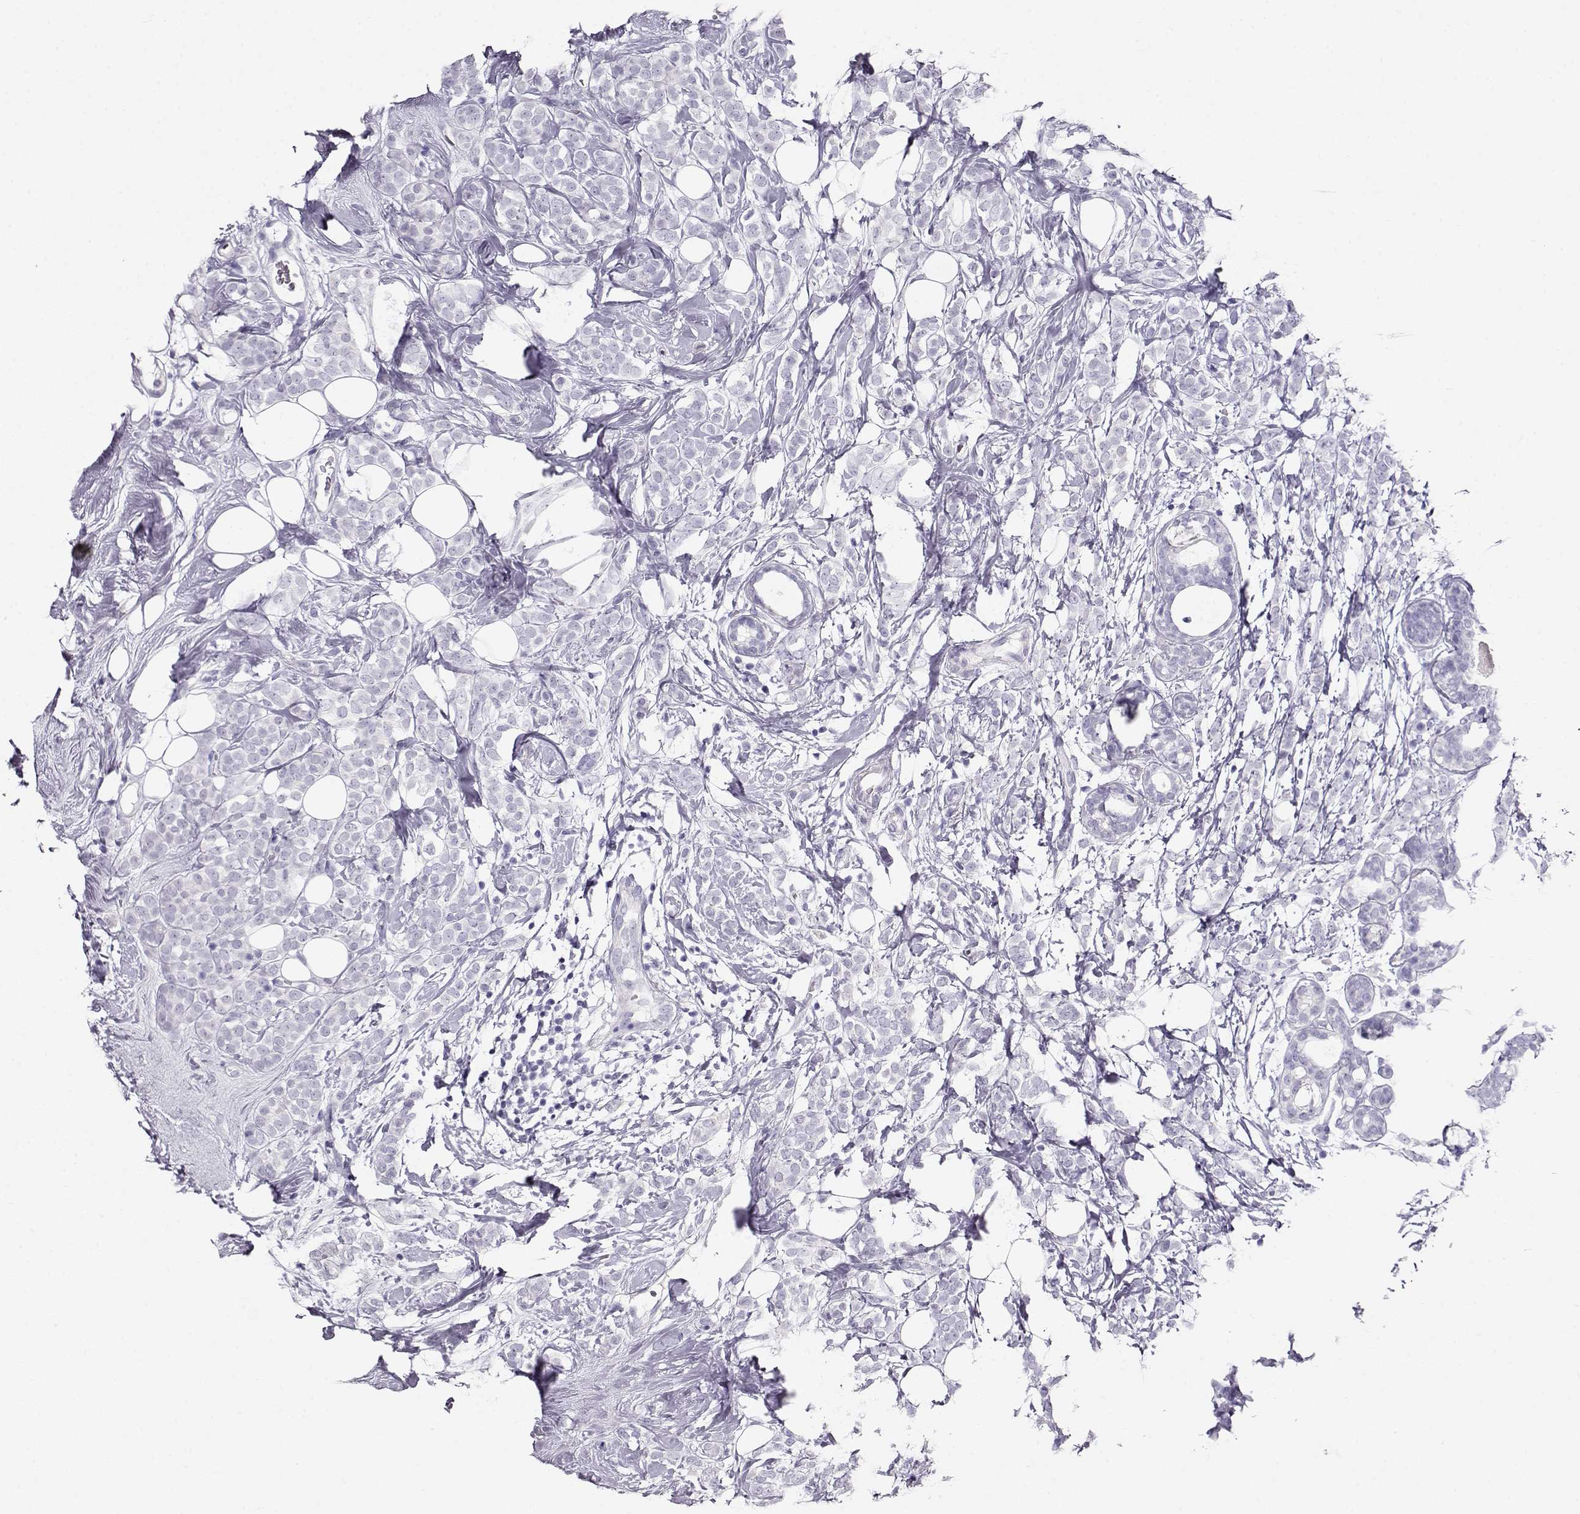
{"staining": {"intensity": "negative", "quantity": "none", "location": "none"}, "tissue": "breast cancer", "cell_type": "Tumor cells", "image_type": "cancer", "snomed": [{"axis": "morphology", "description": "Lobular carcinoma"}, {"axis": "topography", "description": "Breast"}], "caption": "DAB (3,3'-diaminobenzidine) immunohistochemical staining of breast cancer (lobular carcinoma) exhibits no significant expression in tumor cells.", "gene": "ACTN2", "patient": {"sex": "female", "age": 49}}